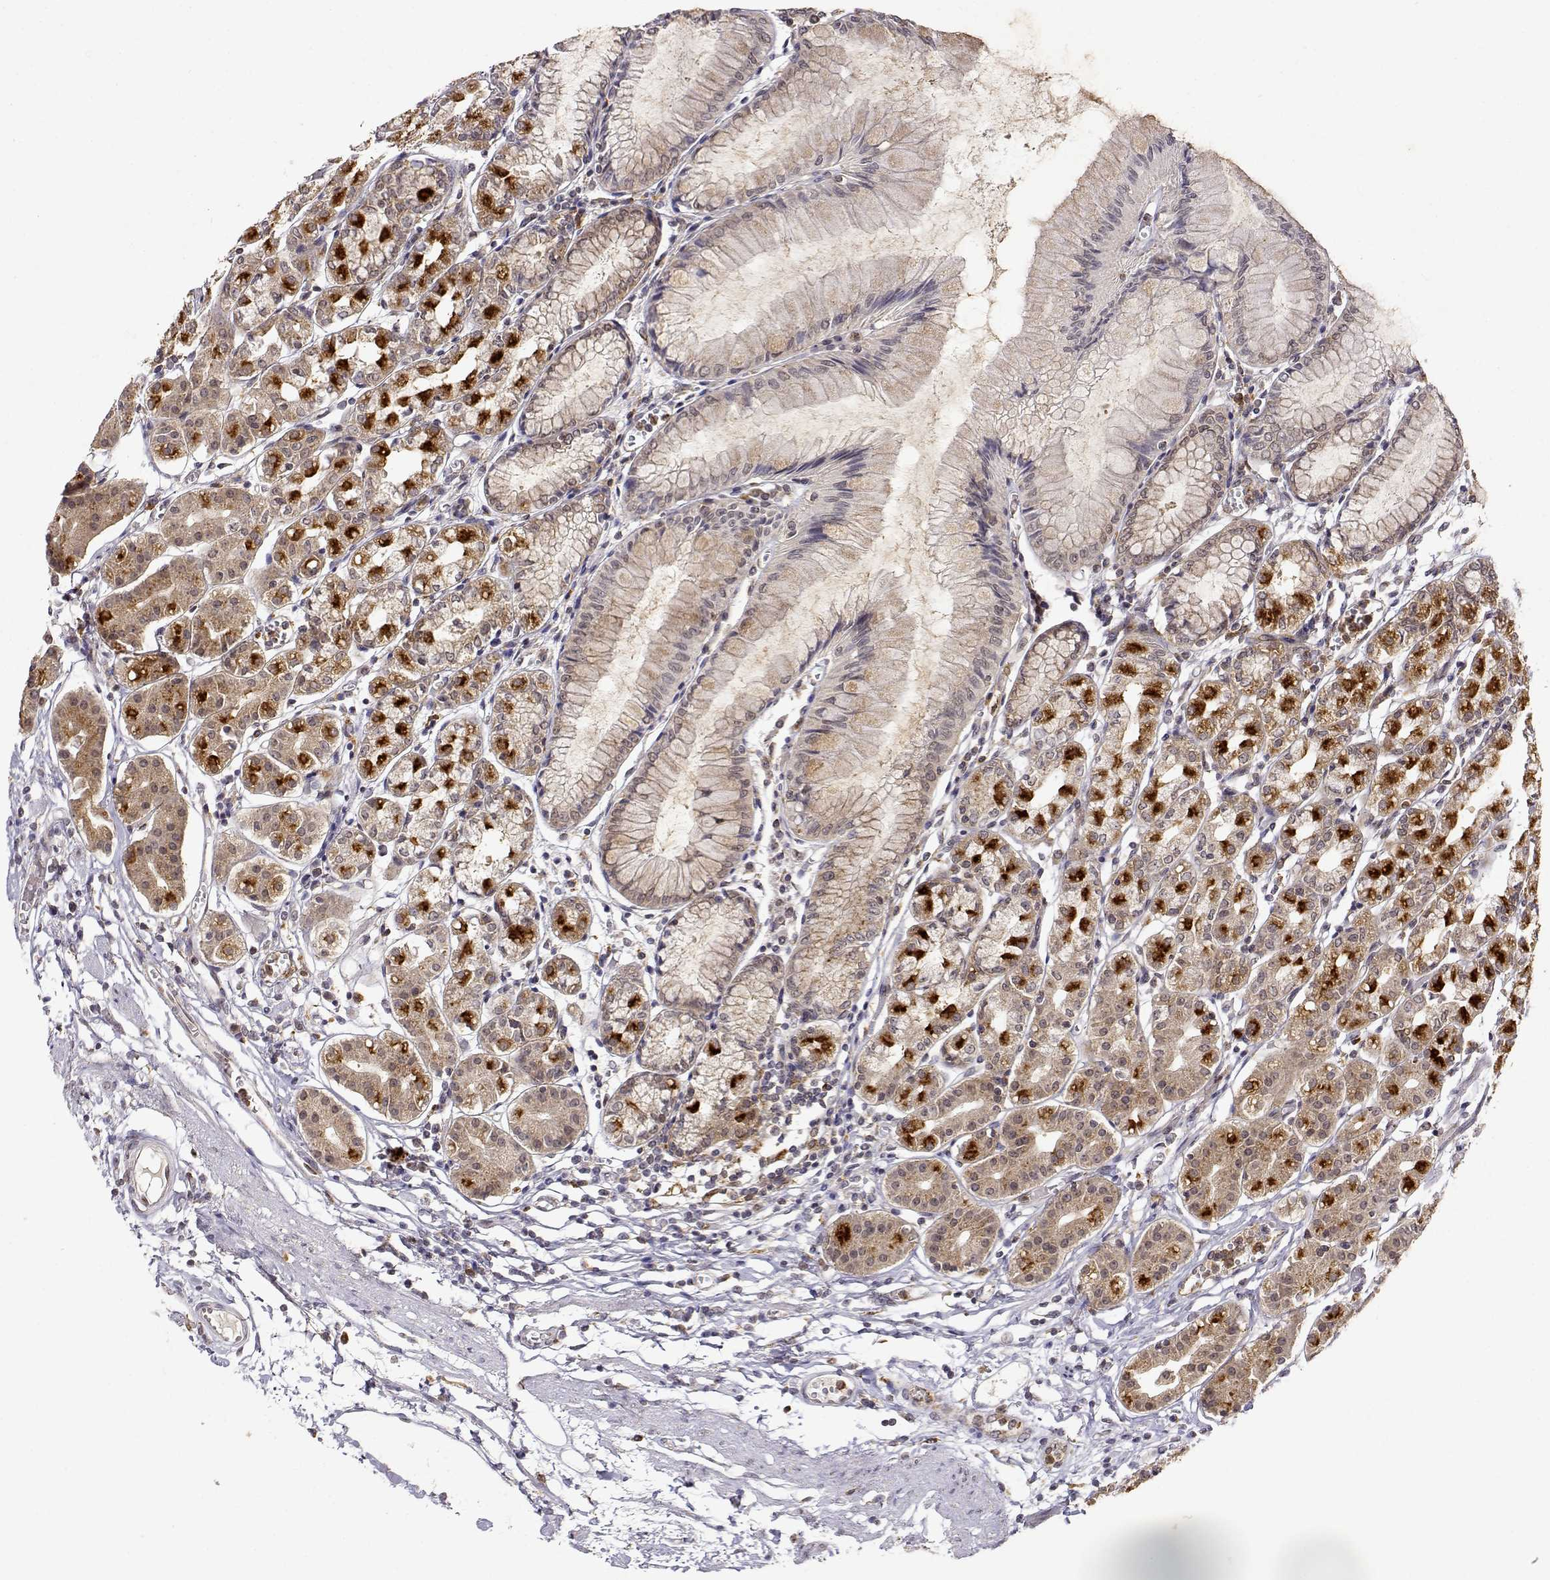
{"staining": {"intensity": "moderate", "quantity": "<25%", "location": "cytoplasmic/membranous"}, "tissue": "stomach", "cell_type": "Glandular cells", "image_type": "normal", "snomed": [{"axis": "morphology", "description": "Normal tissue, NOS"}, {"axis": "topography", "description": "Skeletal muscle"}, {"axis": "topography", "description": "Stomach"}], "caption": "An IHC photomicrograph of unremarkable tissue is shown. Protein staining in brown labels moderate cytoplasmic/membranous positivity in stomach within glandular cells.", "gene": "RNF13", "patient": {"sex": "female", "age": 57}}